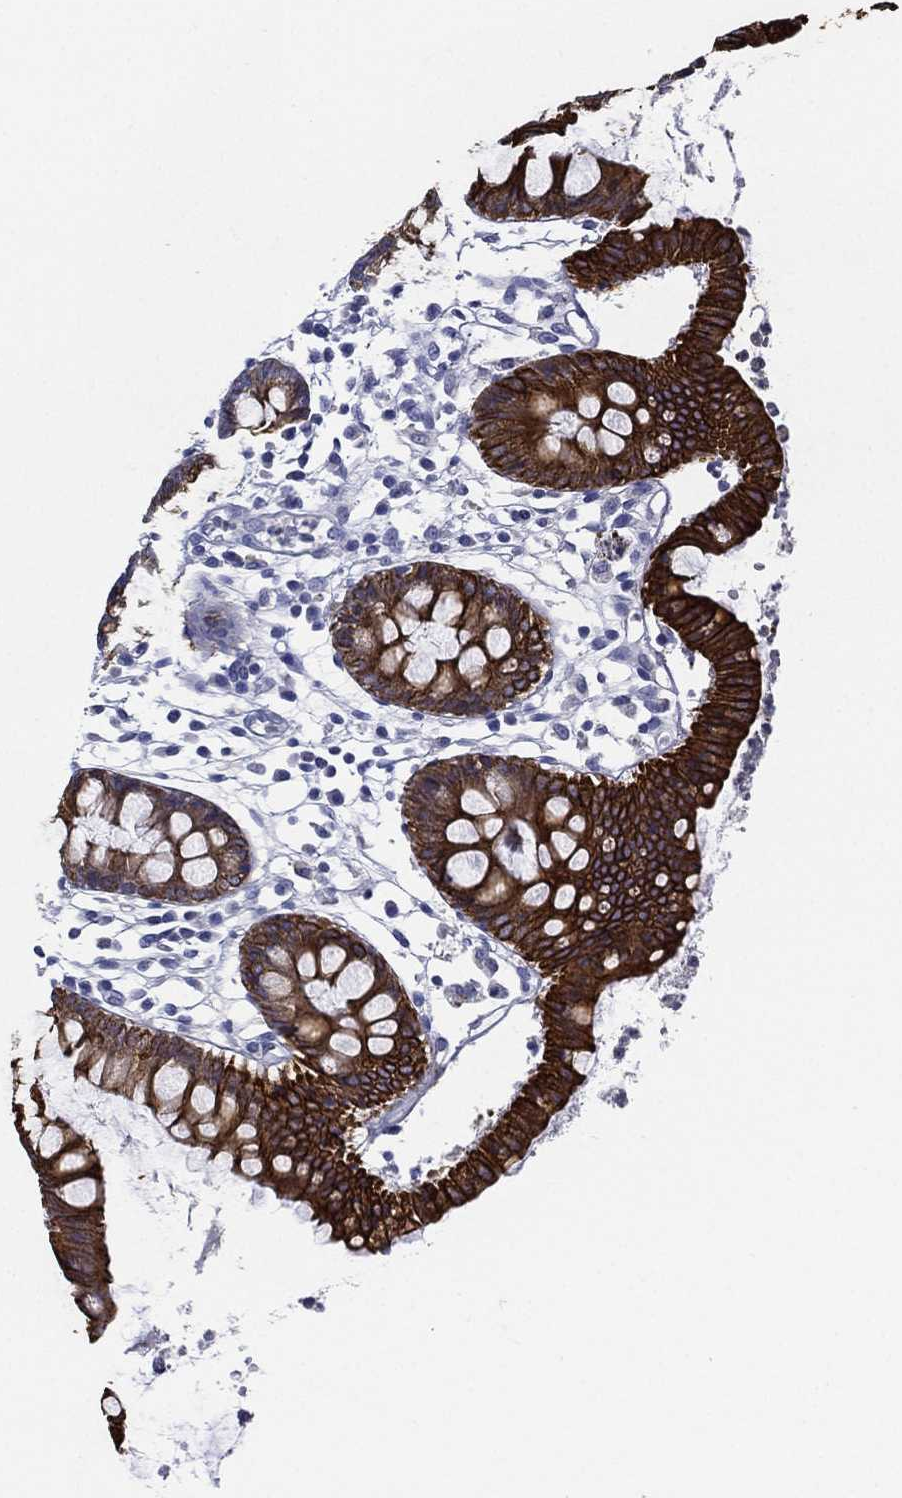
{"staining": {"intensity": "negative", "quantity": "none", "location": "none"}, "tissue": "colon", "cell_type": "Endothelial cells", "image_type": "normal", "snomed": [{"axis": "morphology", "description": "Normal tissue, NOS"}, {"axis": "topography", "description": "Colon"}], "caption": "Immunohistochemical staining of benign colon exhibits no significant staining in endothelial cells. The staining was performed using DAB to visualize the protein expression in brown, while the nuclei were stained in blue with hematoxylin (Magnification: 20x).", "gene": "NEDD9", "patient": {"sex": "female", "age": 84}}